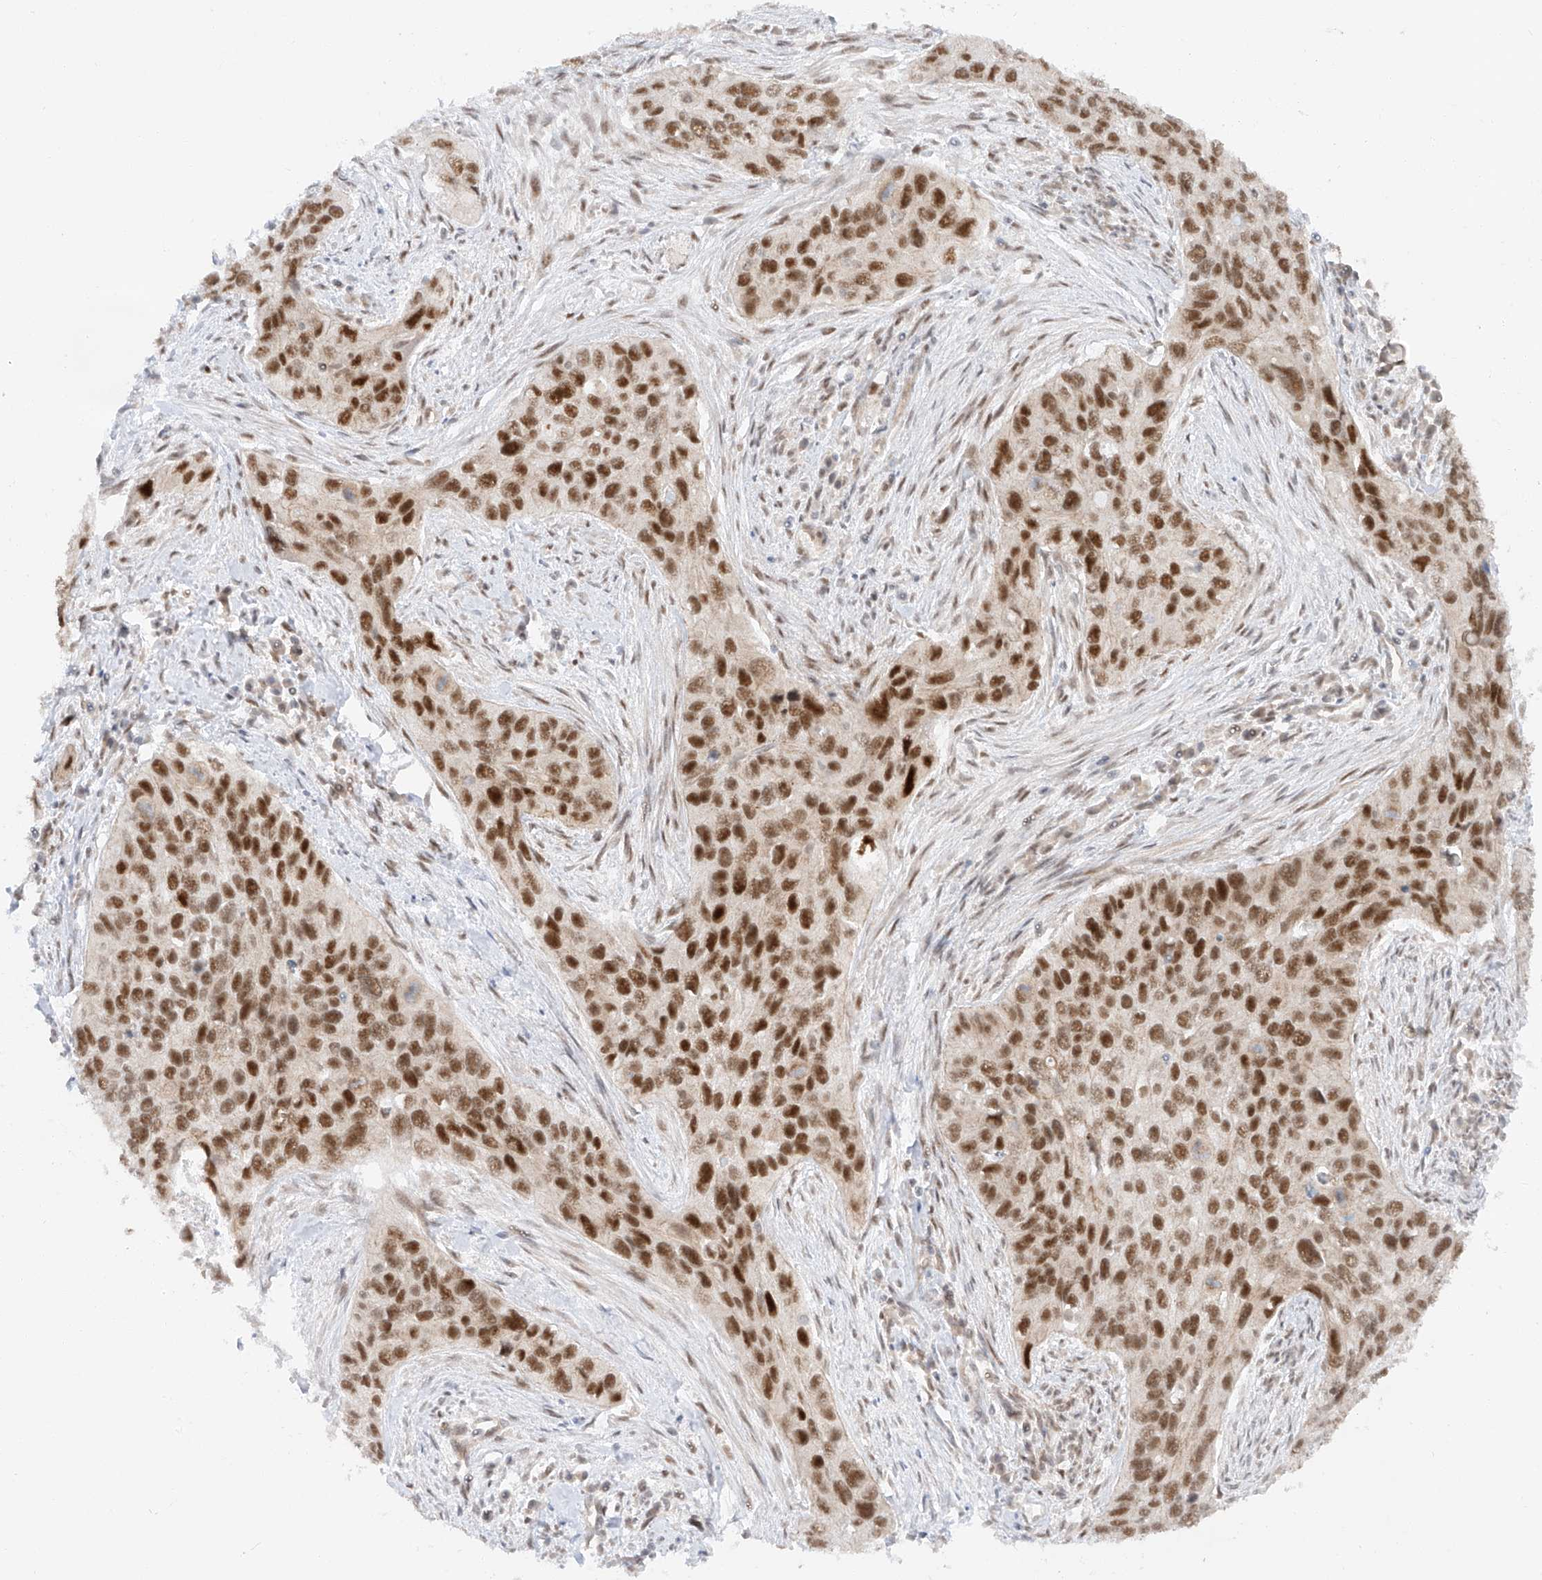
{"staining": {"intensity": "strong", "quantity": ">75%", "location": "nuclear"}, "tissue": "cervical cancer", "cell_type": "Tumor cells", "image_type": "cancer", "snomed": [{"axis": "morphology", "description": "Squamous cell carcinoma, NOS"}, {"axis": "topography", "description": "Cervix"}], "caption": "About >75% of tumor cells in squamous cell carcinoma (cervical) display strong nuclear protein positivity as visualized by brown immunohistochemical staining.", "gene": "POGK", "patient": {"sex": "female", "age": 55}}